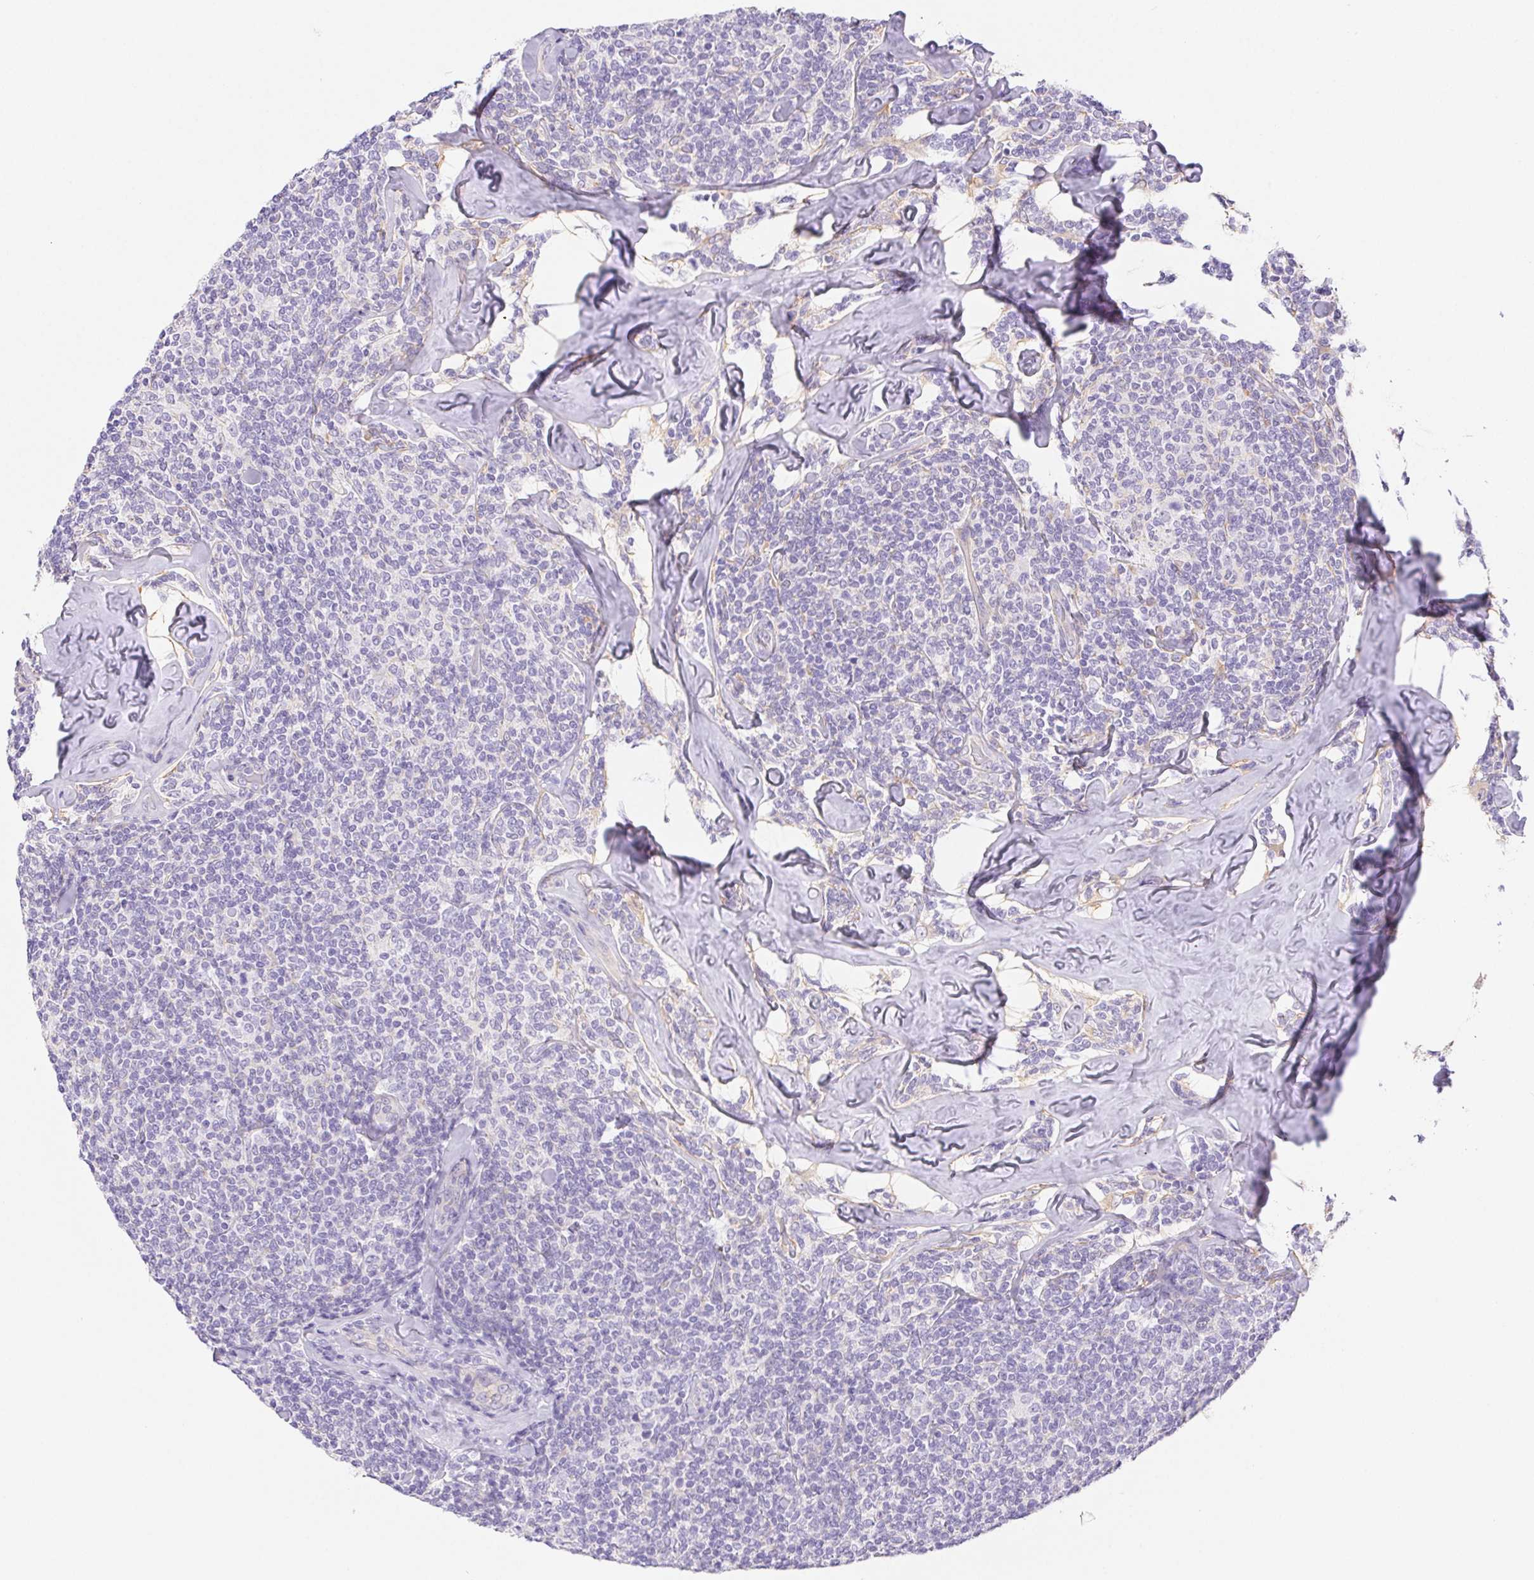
{"staining": {"intensity": "negative", "quantity": "none", "location": "none"}, "tissue": "lymphoma", "cell_type": "Tumor cells", "image_type": "cancer", "snomed": [{"axis": "morphology", "description": "Malignant lymphoma, non-Hodgkin's type, Low grade"}, {"axis": "topography", "description": "Lymph node"}], "caption": "Micrograph shows no protein staining in tumor cells of malignant lymphoma, non-Hodgkin's type (low-grade) tissue. (Stains: DAB (3,3'-diaminobenzidine) immunohistochemistry with hematoxylin counter stain, Microscopy: brightfield microscopy at high magnification).", "gene": "PNLIP", "patient": {"sex": "female", "age": 56}}